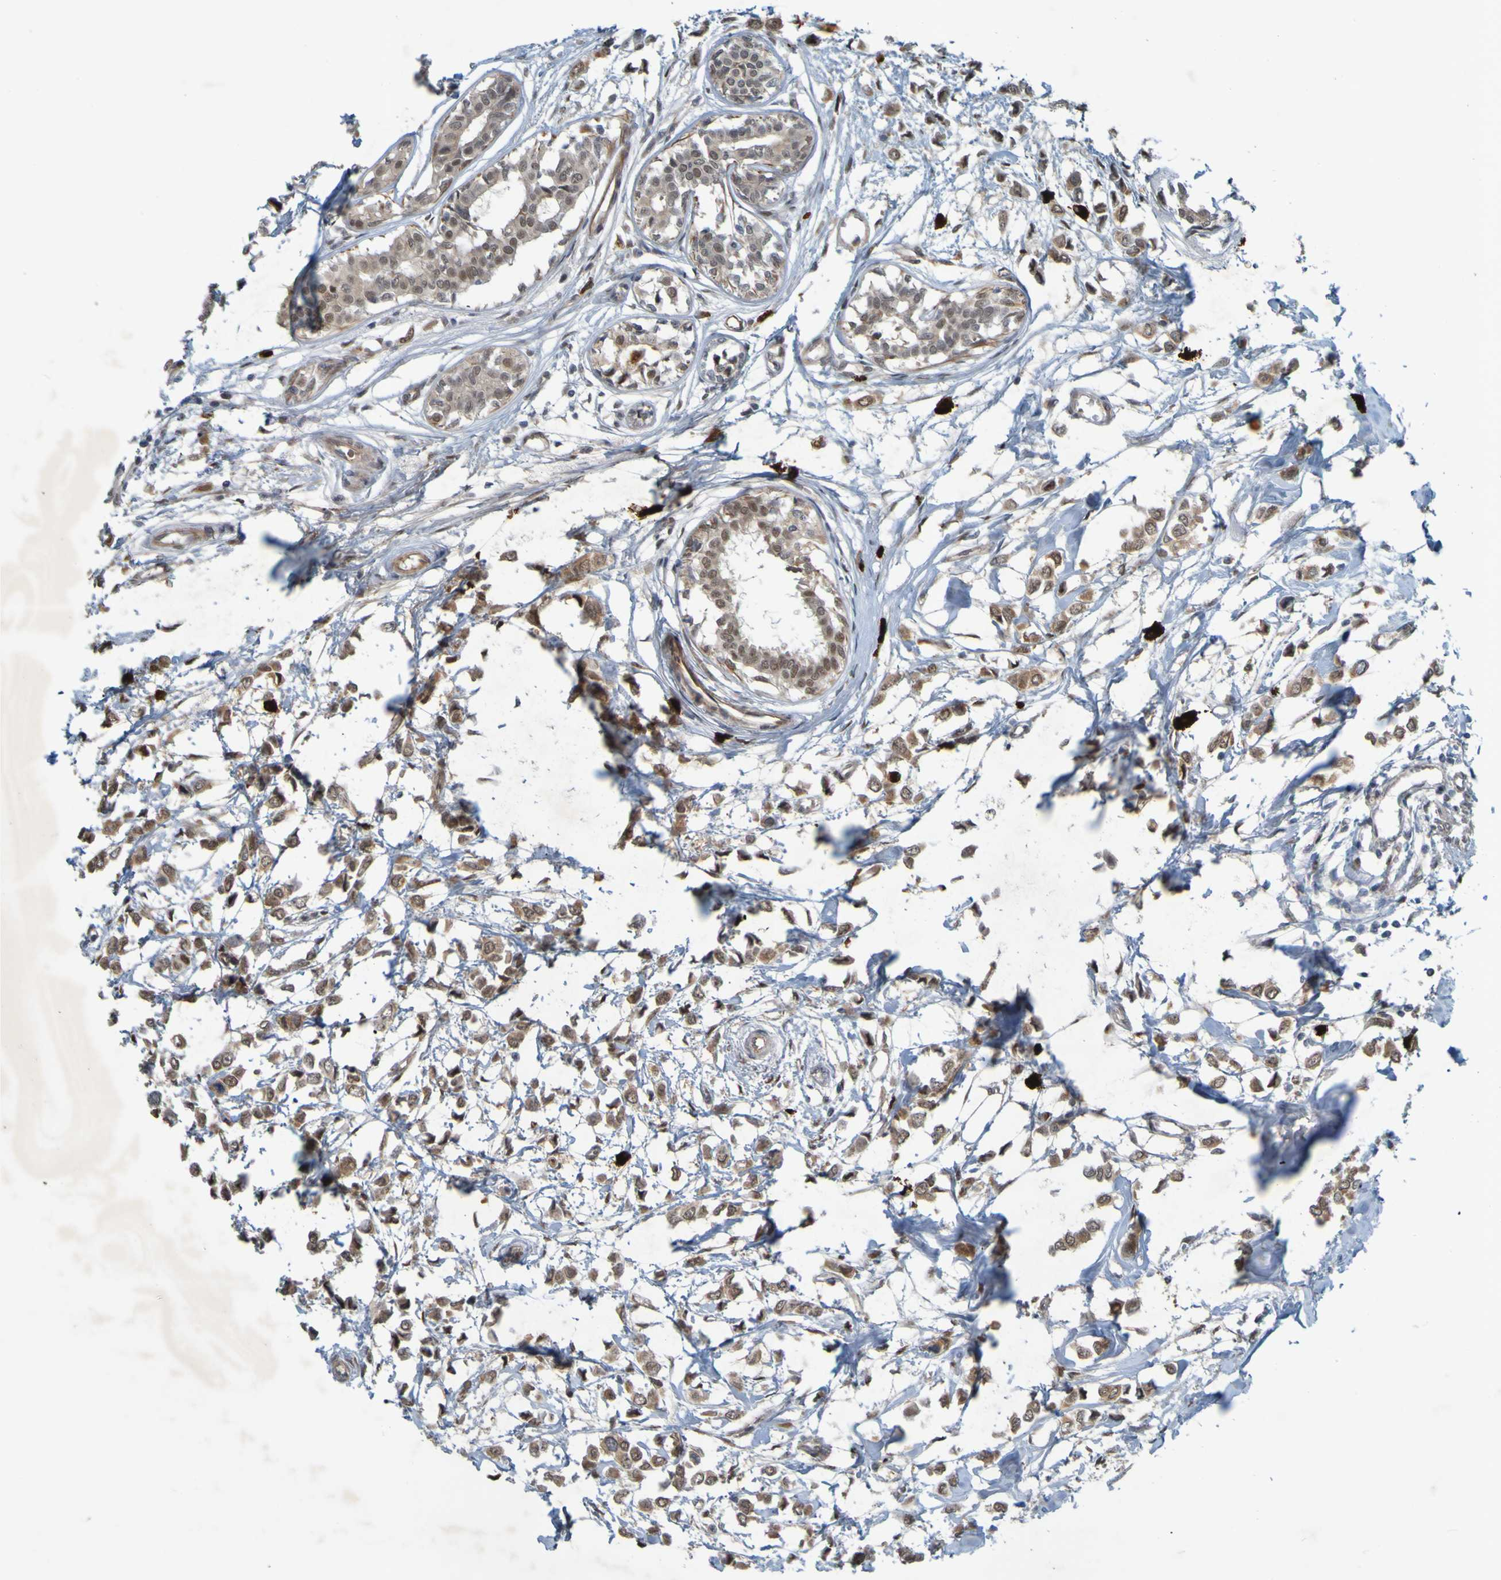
{"staining": {"intensity": "moderate", "quantity": ">75%", "location": "cytoplasmic/membranous,nuclear"}, "tissue": "breast cancer", "cell_type": "Tumor cells", "image_type": "cancer", "snomed": [{"axis": "morphology", "description": "Lobular carcinoma"}, {"axis": "topography", "description": "Breast"}], "caption": "This photomicrograph displays breast cancer stained with immunohistochemistry to label a protein in brown. The cytoplasmic/membranous and nuclear of tumor cells show moderate positivity for the protein. Nuclei are counter-stained blue.", "gene": "MCPH1", "patient": {"sex": "female", "age": 51}}